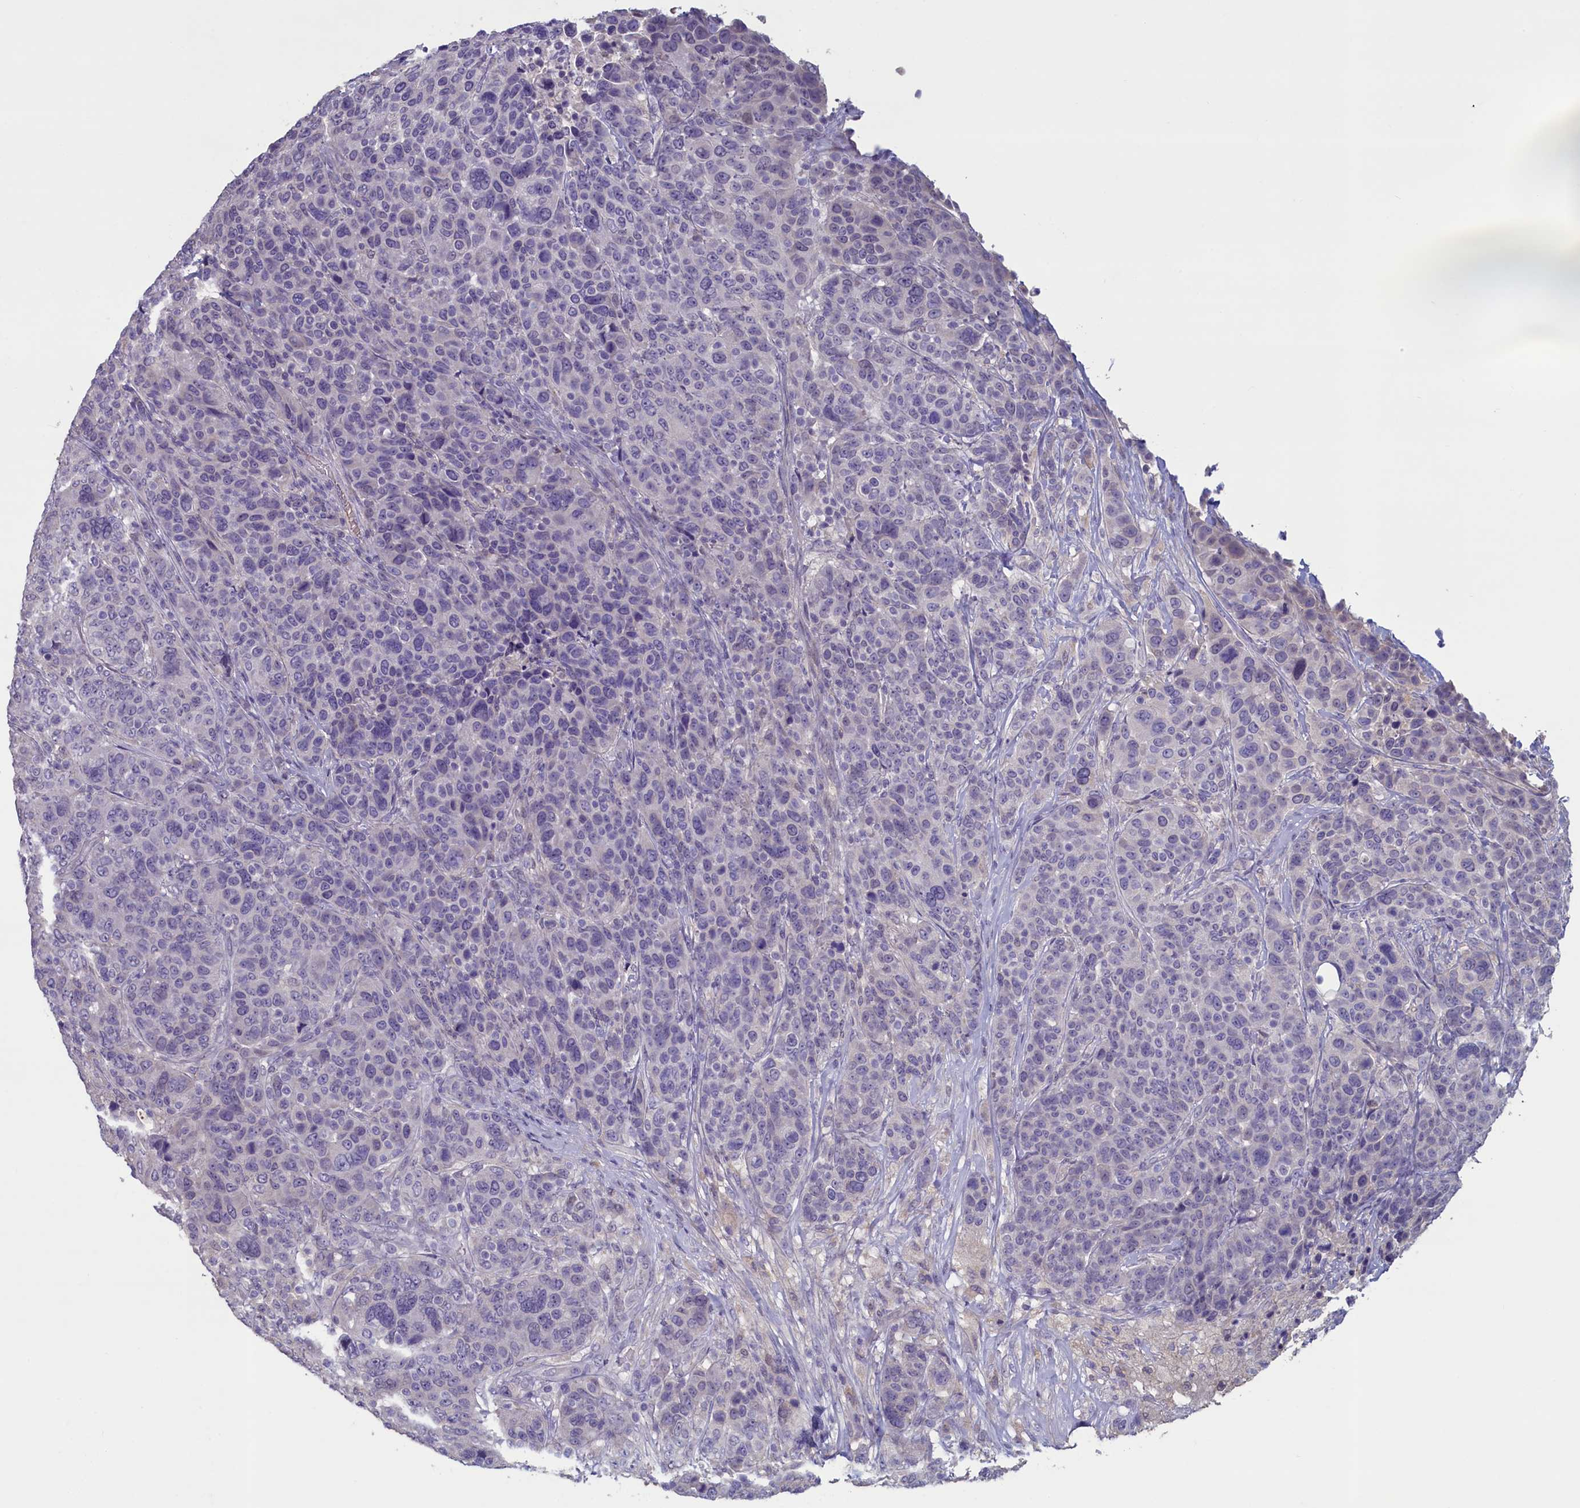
{"staining": {"intensity": "negative", "quantity": "none", "location": "none"}, "tissue": "breast cancer", "cell_type": "Tumor cells", "image_type": "cancer", "snomed": [{"axis": "morphology", "description": "Duct carcinoma"}, {"axis": "topography", "description": "Breast"}], "caption": "The image exhibits no significant positivity in tumor cells of invasive ductal carcinoma (breast). (Brightfield microscopy of DAB IHC at high magnification).", "gene": "ATF7IP2", "patient": {"sex": "female", "age": 37}}